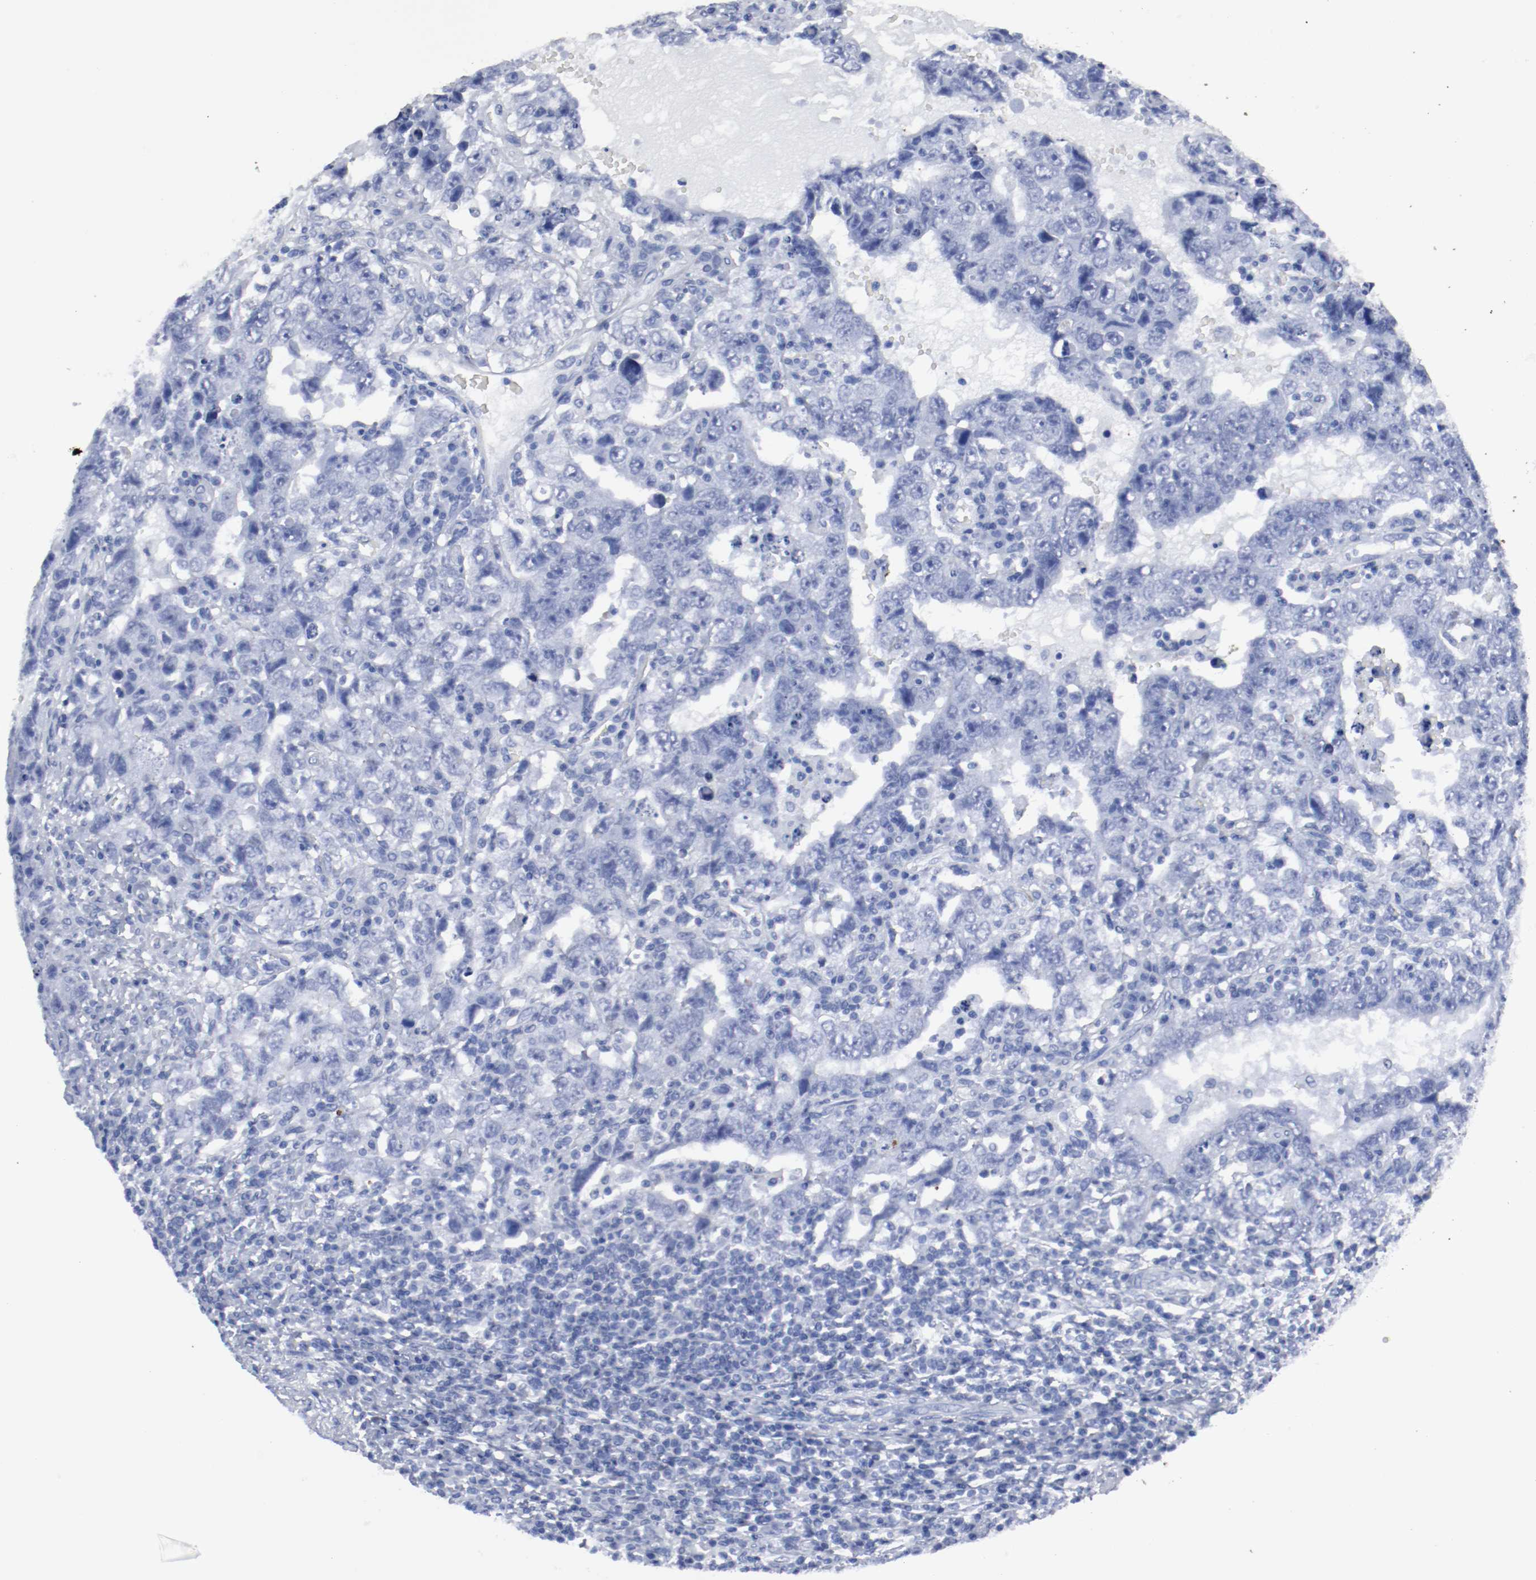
{"staining": {"intensity": "negative", "quantity": "none", "location": "none"}, "tissue": "testis cancer", "cell_type": "Tumor cells", "image_type": "cancer", "snomed": [{"axis": "morphology", "description": "Carcinoma, Embryonal, NOS"}, {"axis": "topography", "description": "Testis"}], "caption": "The photomicrograph demonstrates no significant positivity in tumor cells of testis cancer. (Stains: DAB immunohistochemistry with hematoxylin counter stain, Microscopy: brightfield microscopy at high magnification).", "gene": "TSPAN6", "patient": {"sex": "male", "age": 26}}